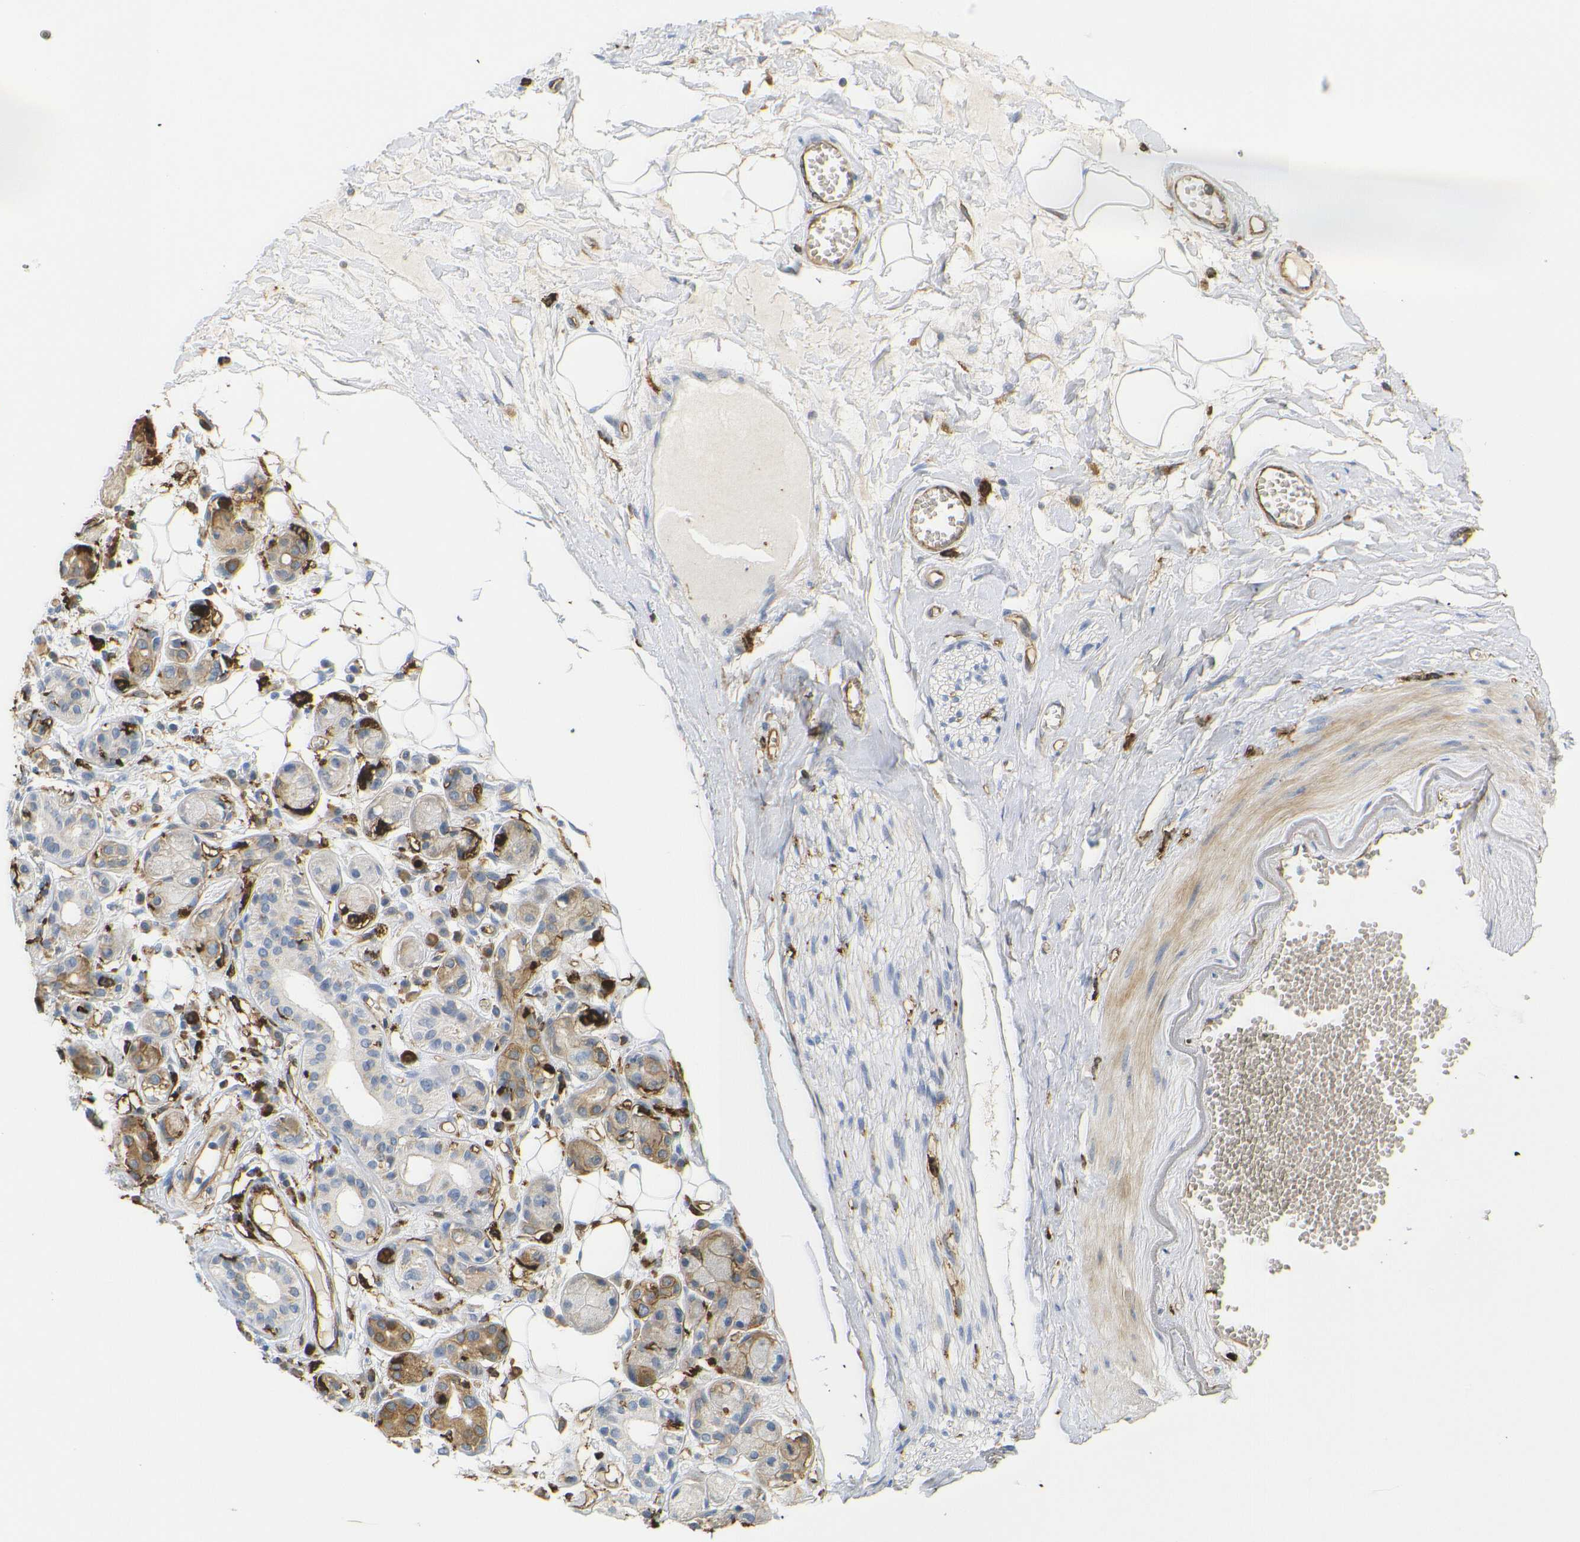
{"staining": {"intensity": "negative", "quantity": "none", "location": "none"}, "tissue": "adipose tissue", "cell_type": "Adipocytes", "image_type": "normal", "snomed": [{"axis": "morphology", "description": "Normal tissue, NOS"}, {"axis": "morphology", "description": "Inflammation, NOS"}, {"axis": "topography", "description": "Salivary gland"}, {"axis": "topography", "description": "Peripheral nerve tissue"}], "caption": "High power microscopy image of an immunohistochemistry (IHC) photomicrograph of normal adipose tissue, revealing no significant positivity in adipocytes.", "gene": "HLA", "patient": {"sex": "female", "age": 75}}